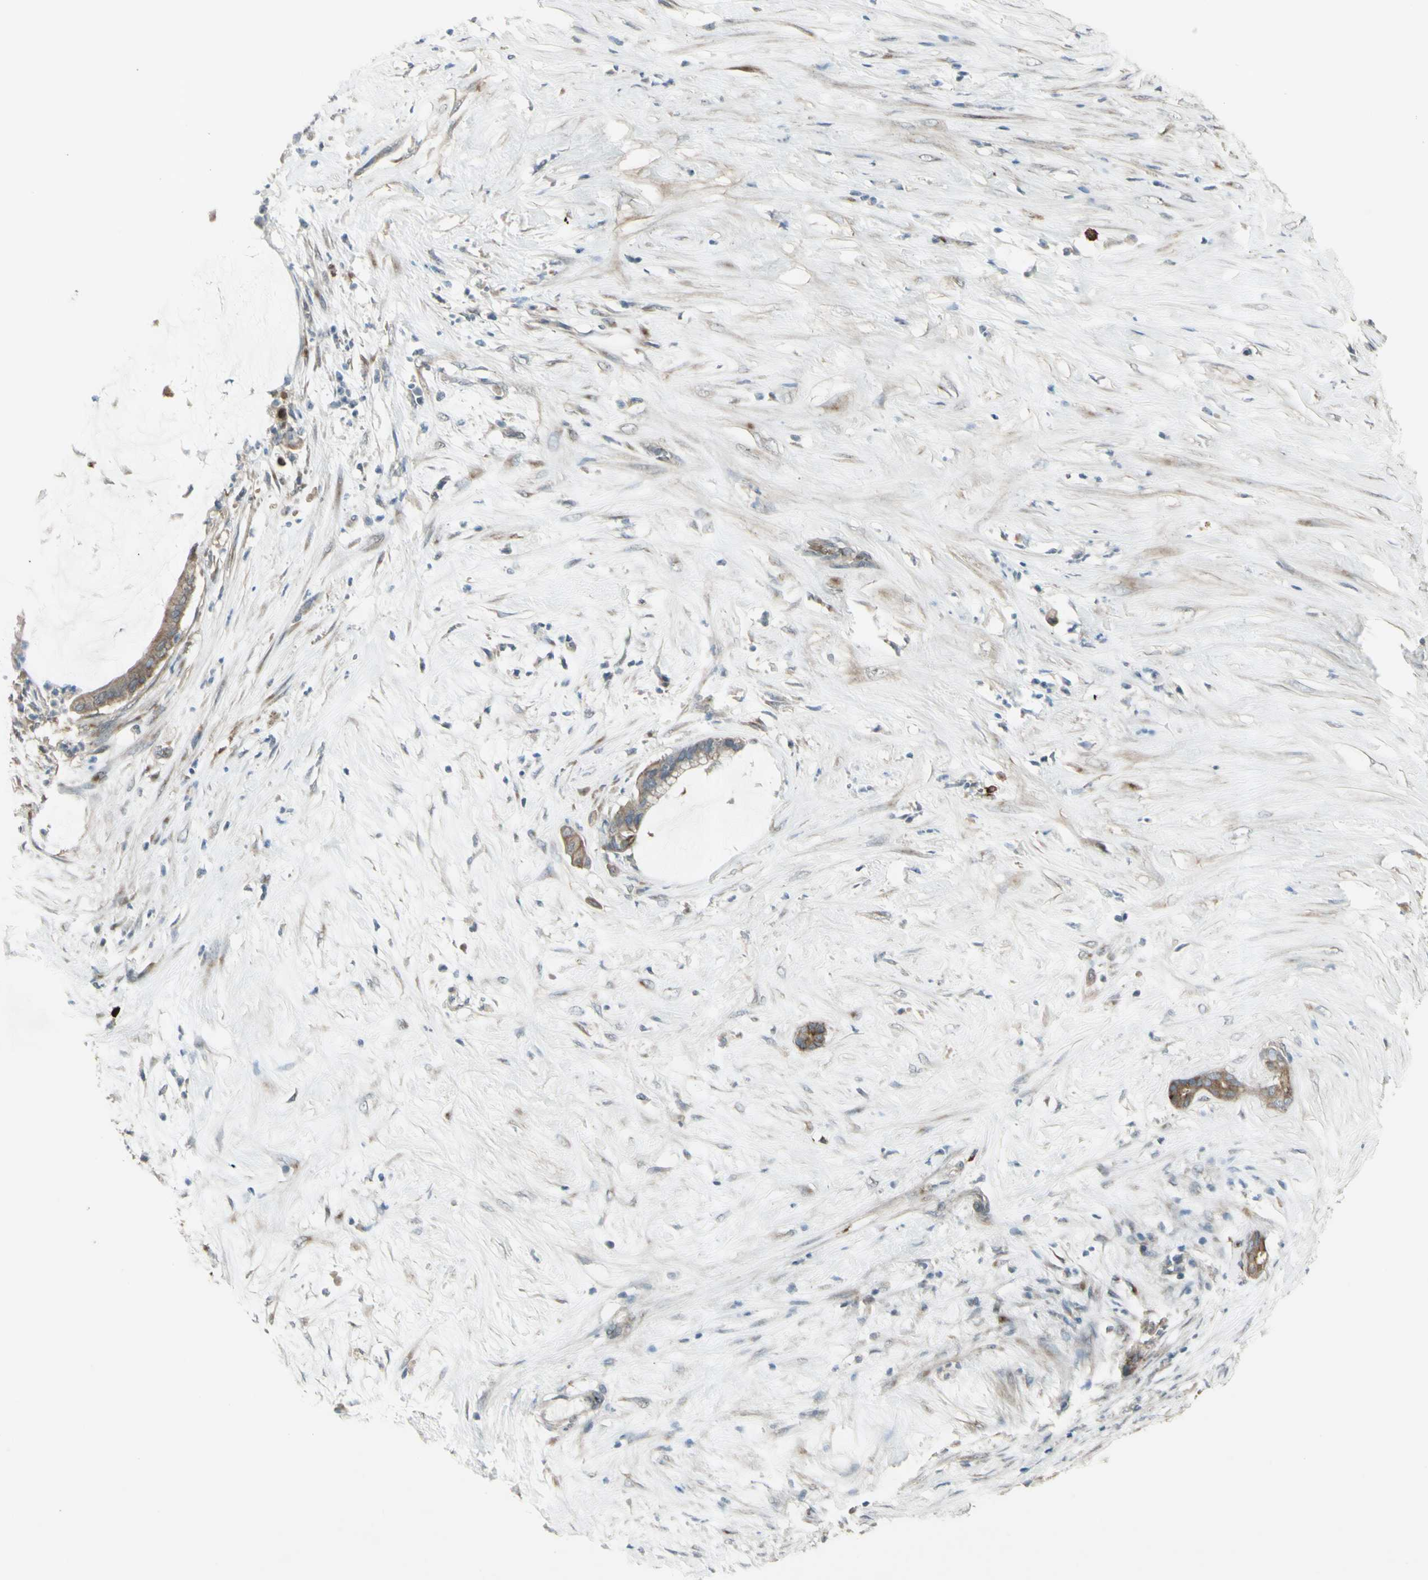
{"staining": {"intensity": "weak", "quantity": ">75%", "location": "cytoplasmic/membranous"}, "tissue": "pancreatic cancer", "cell_type": "Tumor cells", "image_type": "cancer", "snomed": [{"axis": "morphology", "description": "Adenocarcinoma, NOS"}, {"axis": "topography", "description": "Pancreas"}], "caption": "Immunohistochemical staining of pancreatic cancer shows weak cytoplasmic/membranous protein expression in about >75% of tumor cells.", "gene": "GRAMD1B", "patient": {"sex": "male", "age": 41}}